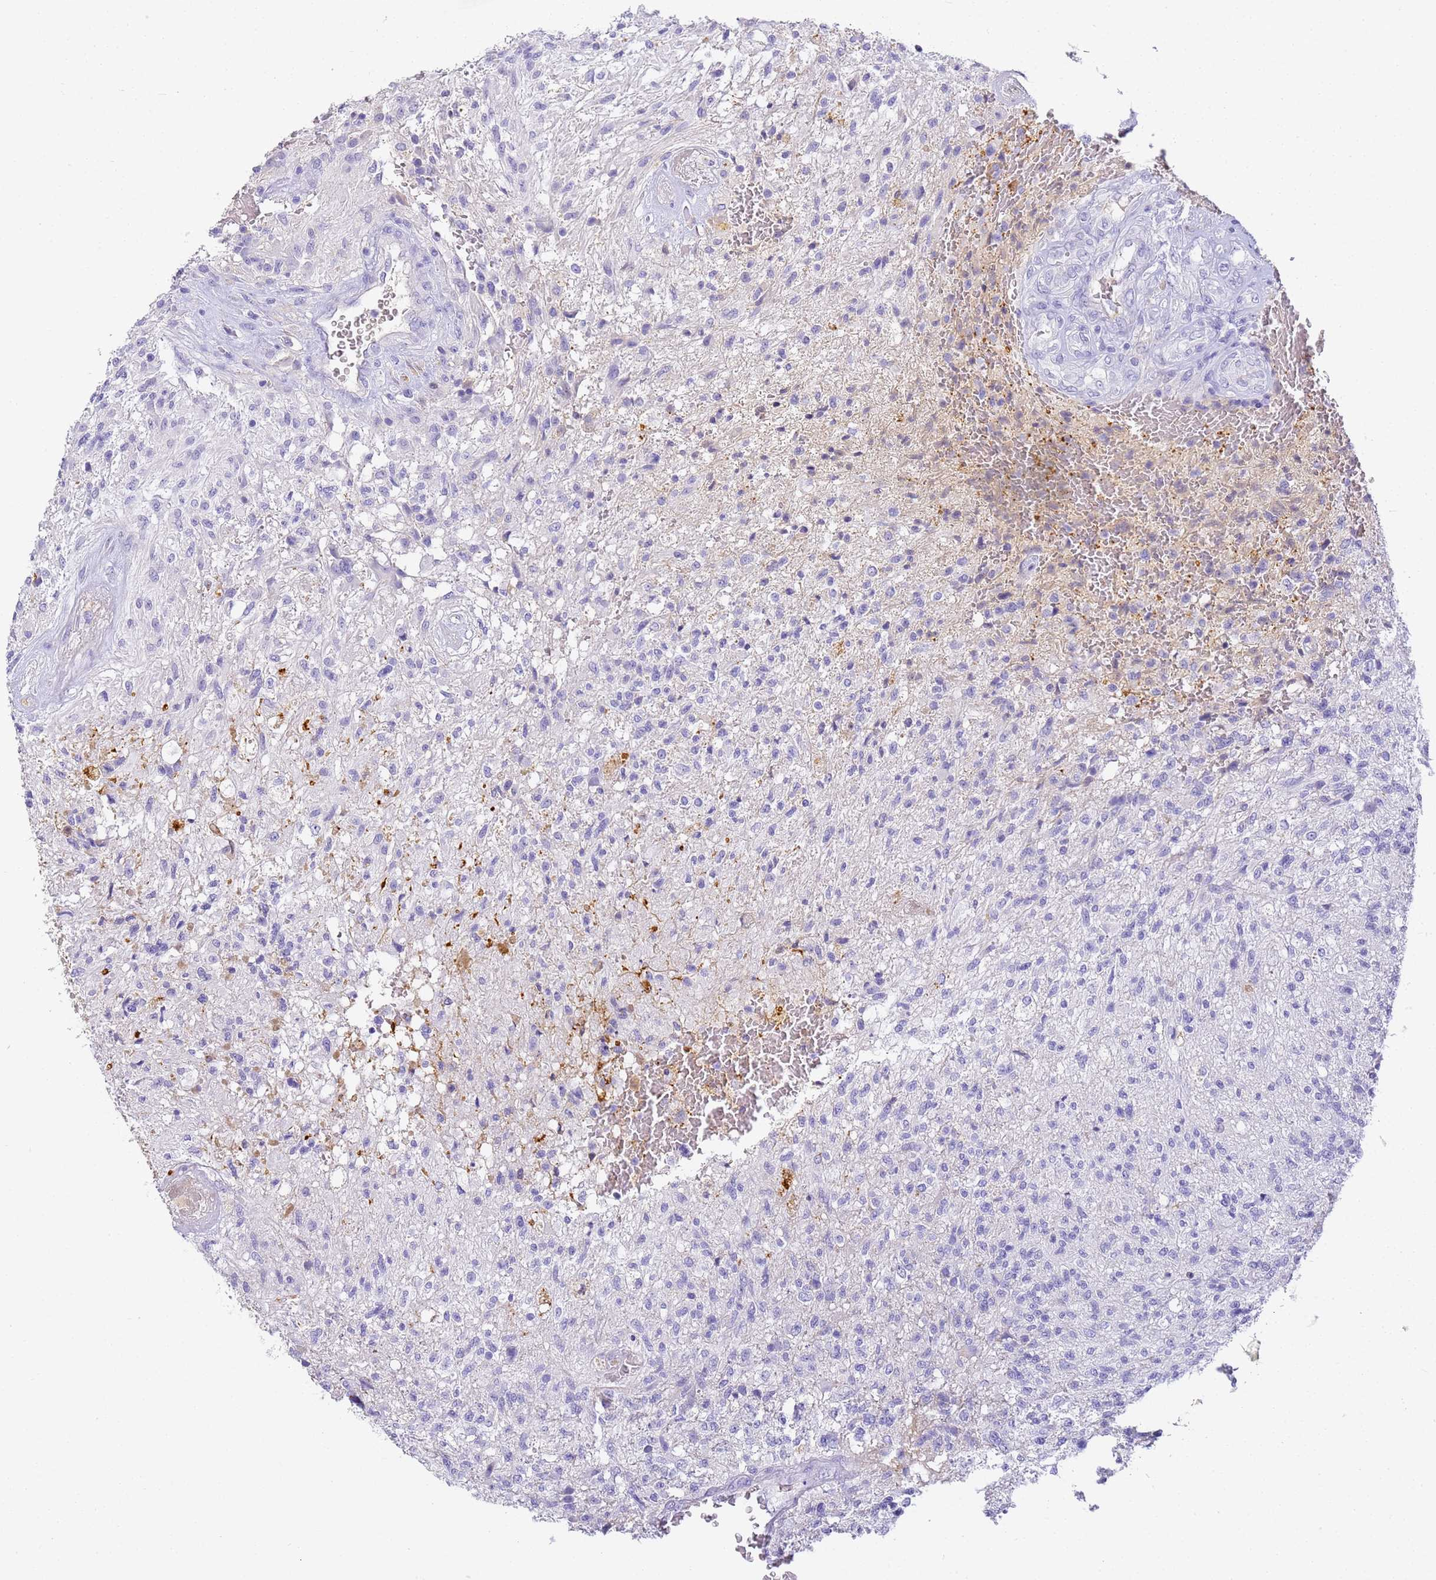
{"staining": {"intensity": "negative", "quantity": "none", "location": "none"}, "tissue": "glioma", "cell_type": "Tumor cells", "image_type": "cancer", "snomed": [{"axis": "morphology", "description": "Glioma, malignant, High grade"}, {"axis": "topography", "description": "Brain"}], "caption": "Tumor cells are negative for protein expression in human malignant glioma (high-grade).", "gene": "CFHR2", "patient": {"sex": "male", "age": 56}}